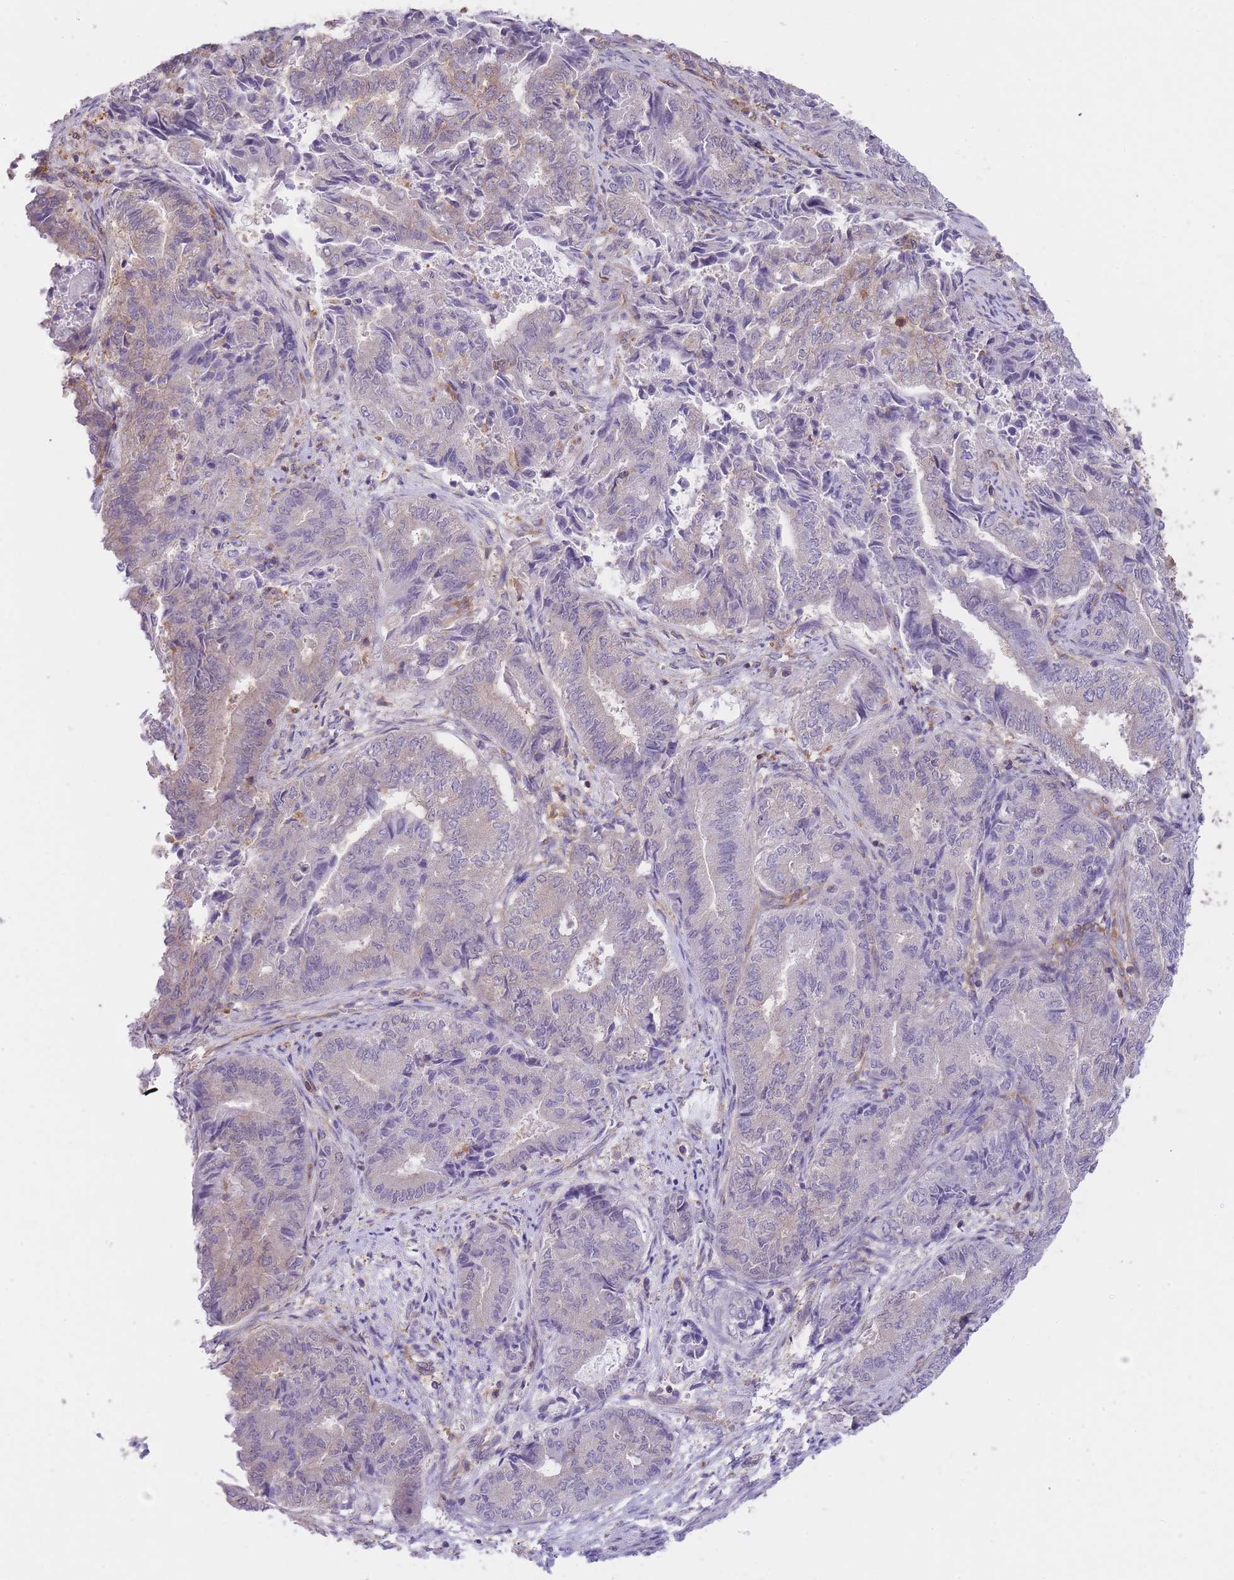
{"staining": {"intensity": "negative", "quantity": "none", "location": "none"}, "tissue": "endometrial cancer", "cell_type": "Tumor cells", "image_type": "cancer", "snomed": [{"axis": "morphology", "description": "Adenocarcinoma, NOS"}, {"axis": "topography", "description": "Endometrium"}], "caption": "Human adenocarcinoma (endometrial) stained for a protein using immunohistochemistry demonstrates no expression in tumor cells.", "gene": "PRKAR1A", "patient": {"sex": "female", "age": 80}}